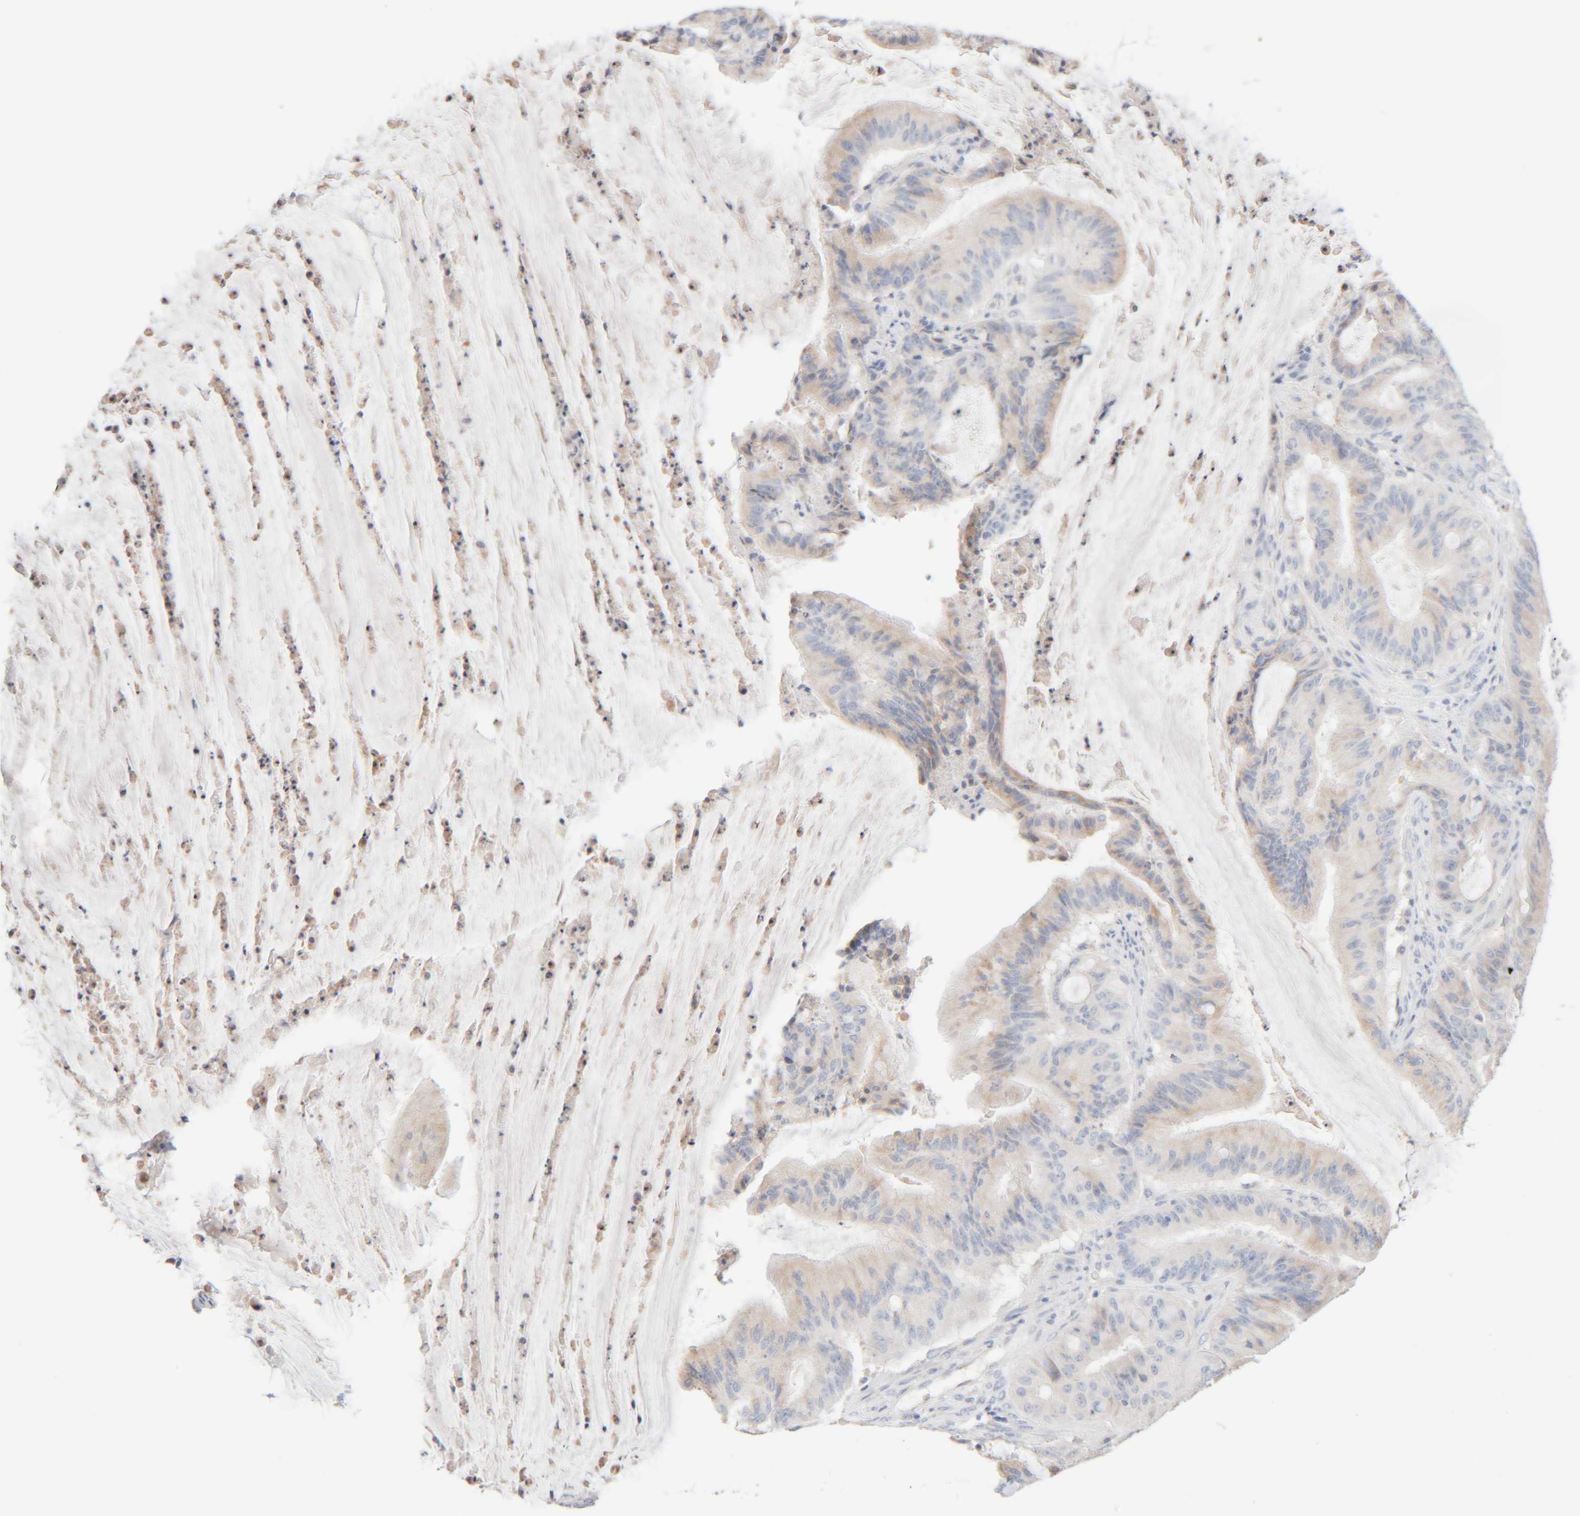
{"staining": {"intensity": "weak", "quantity": "<25%", "location": "cytoplasmic/membranous"}, "tissue": "liver cancer", "cell_type": "Tumor cells", "image_type": "cancer", "snomed": [{"axis": "morphology", "description": "Normal tissue, NOS"}, {"axis": "morphology", "description": "Cholangiocarcinoma"}, {"axis": "topography", "description": "Liver"}, {"axis": "topography", "description": "Peripheral nerve tissue"}], "caption": "This is a micrograph of immunohistochemistry staining of liver cancer, which shows no expression in tumor cells.", "gene": "RIDA", "patient": {"sex": "female", "age": 73}}